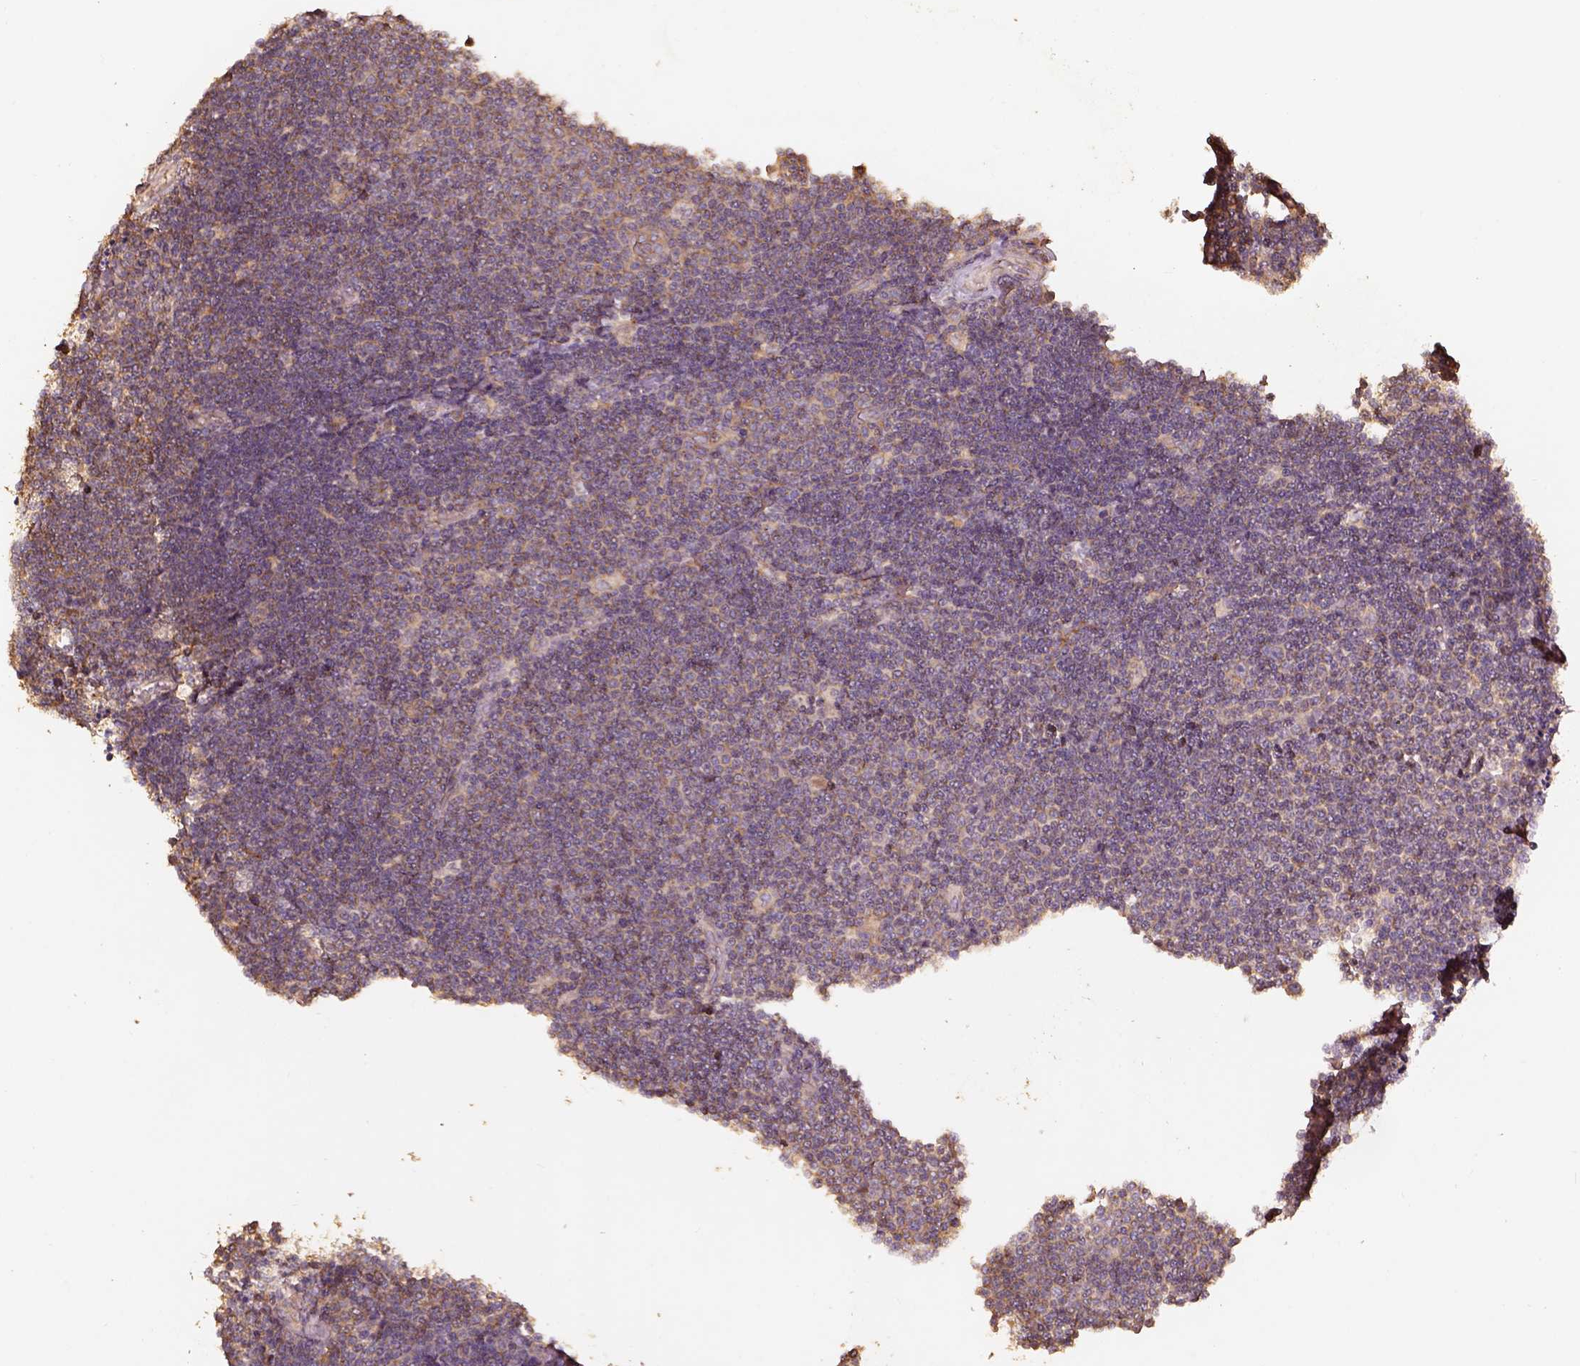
{"staining": {"intensity": "moderate", "quantity": ">75%", "location": "cytoplasmic/membranous"}, "tissue": "lymphoma", "cell_type": "Tumor cells", "image_type": "cancer", "snomed": [{"axis": "morphology", "description": "Malignant lymphoma, non-Hodgkin's type, Low grade"}, {"axis": "topography", "description": "Brain"}], "caption": "Tumor cells reveal medium levels of moderate cytoplasmic/membranous positivity in about >75% of cells in lymphoma.", "gene": "AP1B1", "patient": {"sex": "female", "age": 66}}